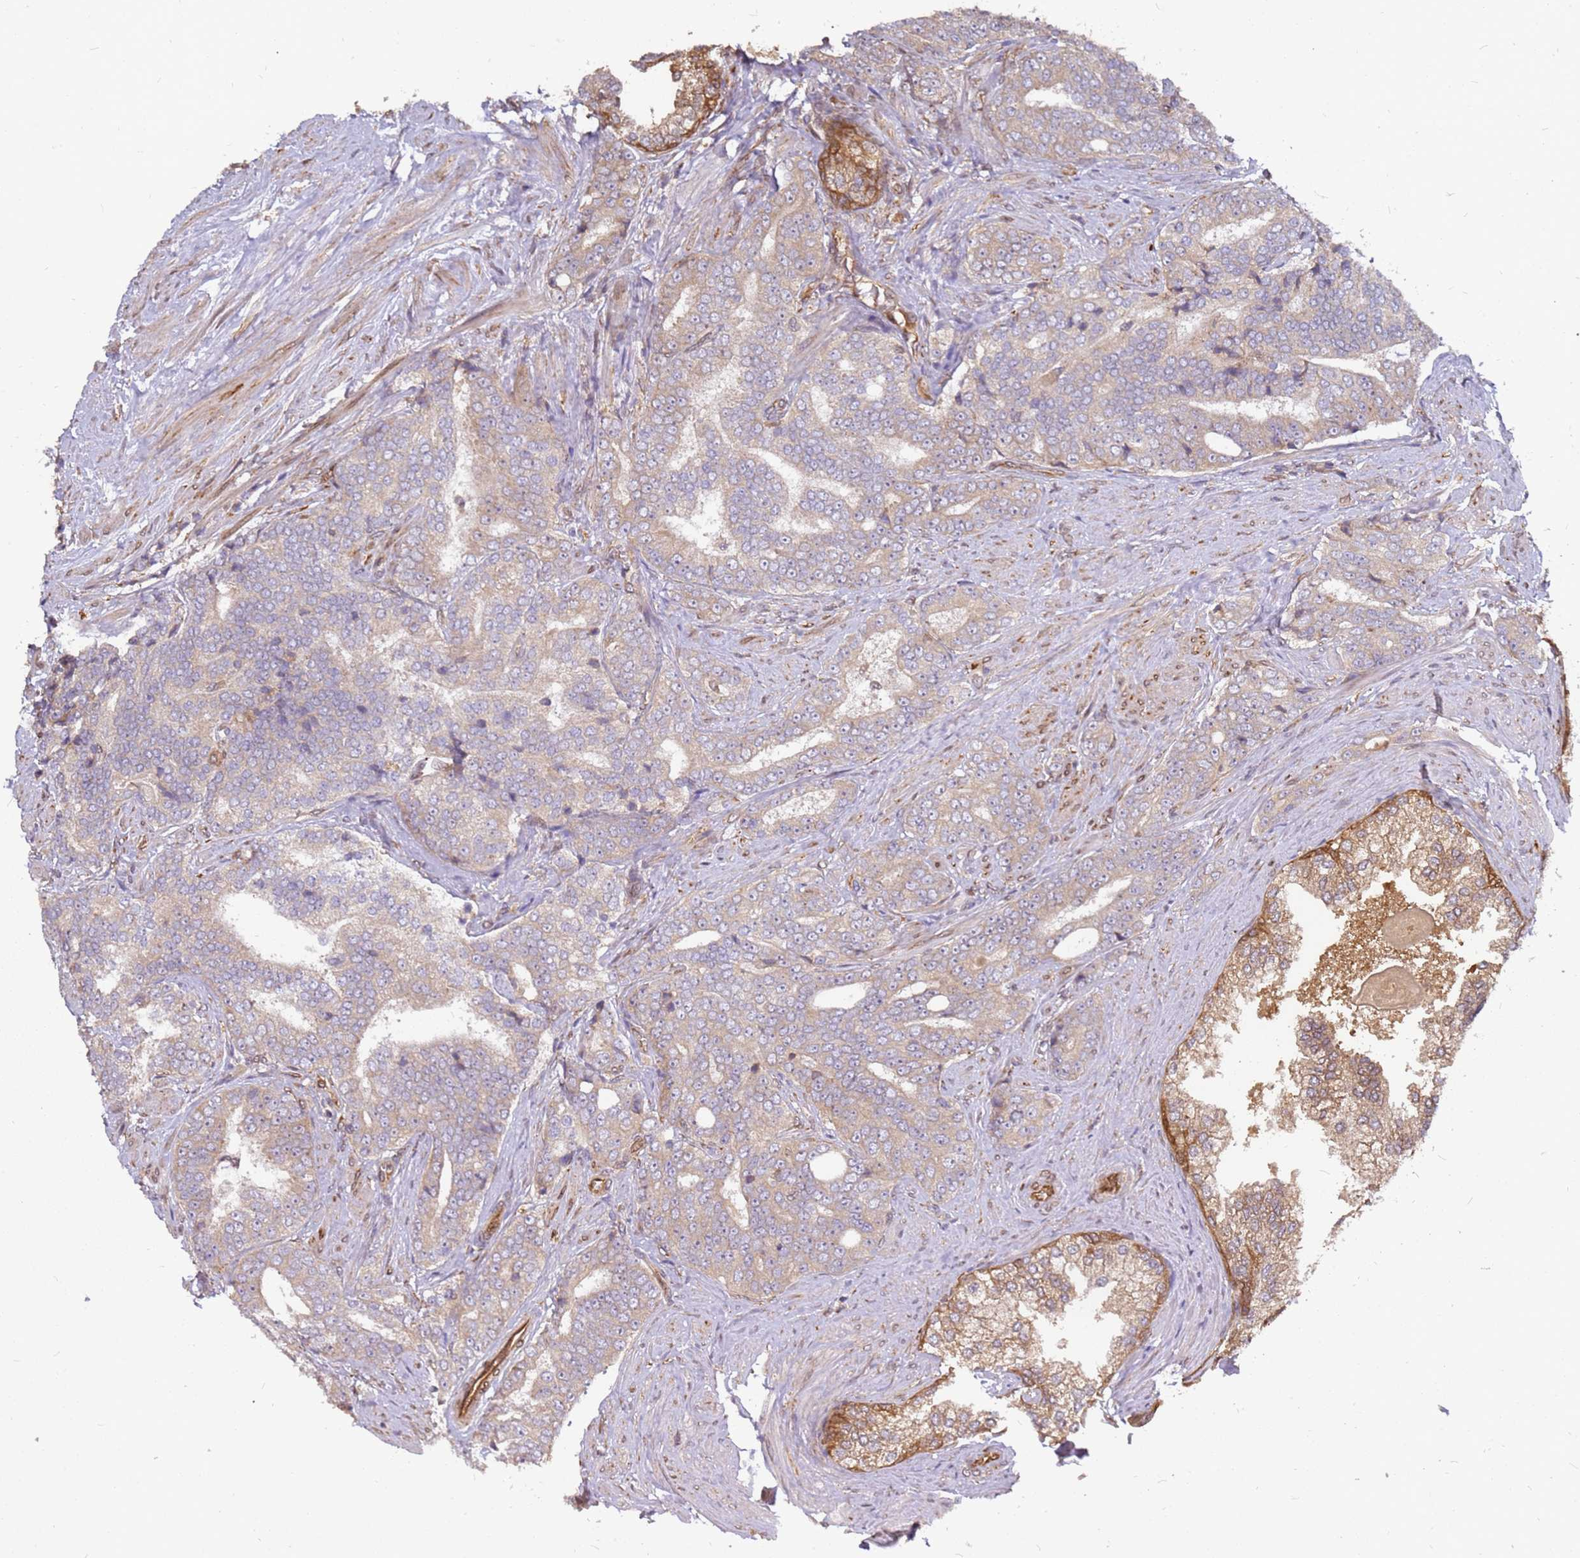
{"staining": {"intensity": "weak", "quantity": ">75%", "location": "cytoplasmic/membranous"}, "tissue": "prostate cancer", "cell_type": "Tumor cells", "image_type": "cancer", "snomed": [{"axis": "morphology", "description": "Adenocarcinoma, High grade"}, {"axis": "topography", "description": "Prostate"}], "caption": "Immunohistochemical staining of human prostate high-grade adenocarcinoma exhibits low levels of weak cytoplasmic/membranous expression in about >75% of tumor cells.", "gene": "NUDT14", "patient": {"sex": "male", "age": 67}}